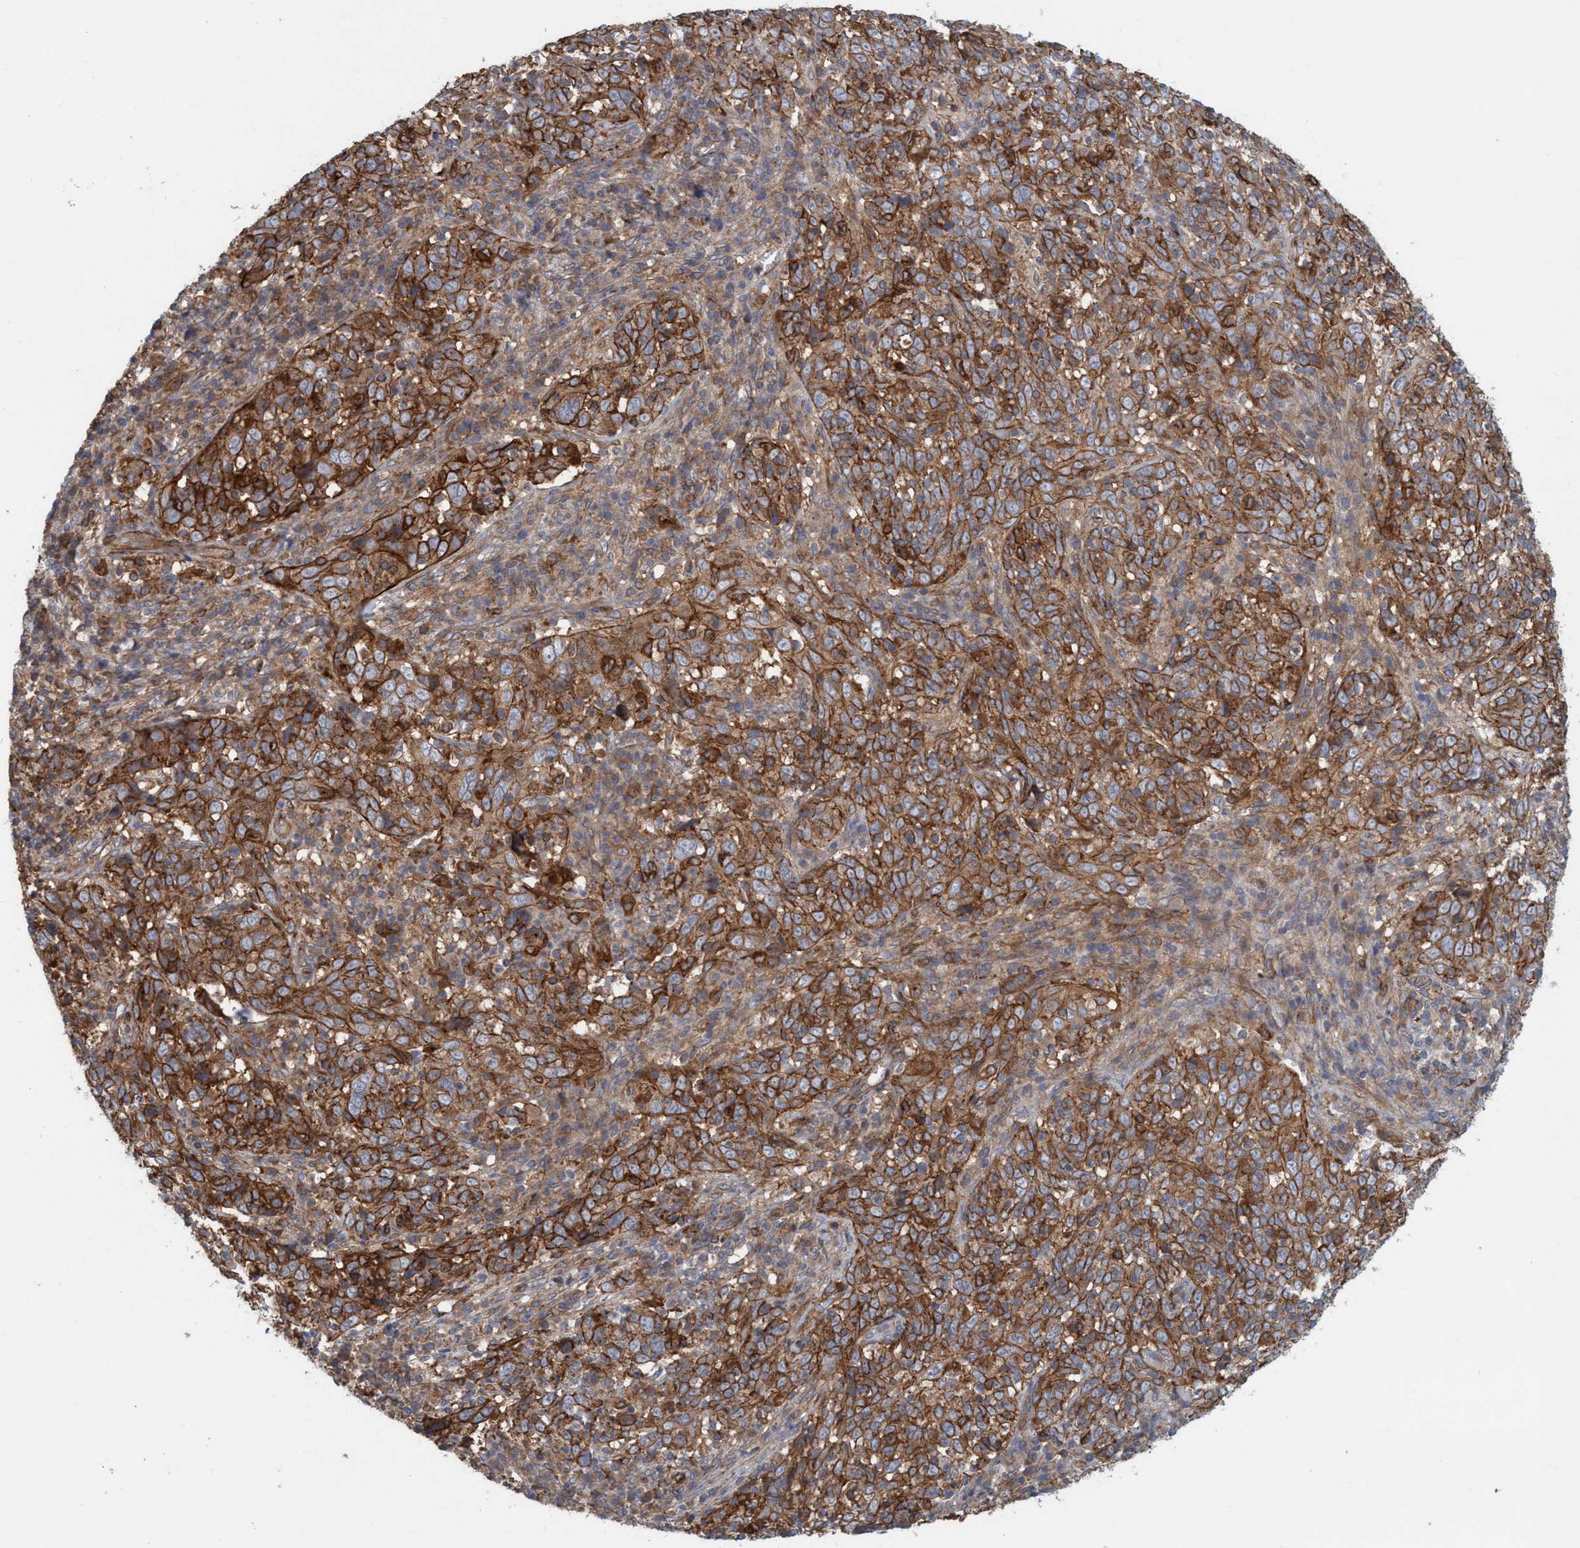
{"staining": {"intensity": "strong", "quantity": ">75%", "location": "cytoplasmic/membranous"}, "tissue": "cervical cancer", "cell_type": "Tumor cells", "image_type": "cancer", "snomed": [{"axis": "morphology", "description": "Squamous cell carcinoma, NOS"}, {"axis": "topography", "description": "Cervix"}], "caption": "Protein staining of cervical cancer tissue exhibits strong cytoplasmic/membranous staining in approximately >75% of tumor cells.", "gene": "SPECC1", "patient": {"sex": "female", "age": 46}}